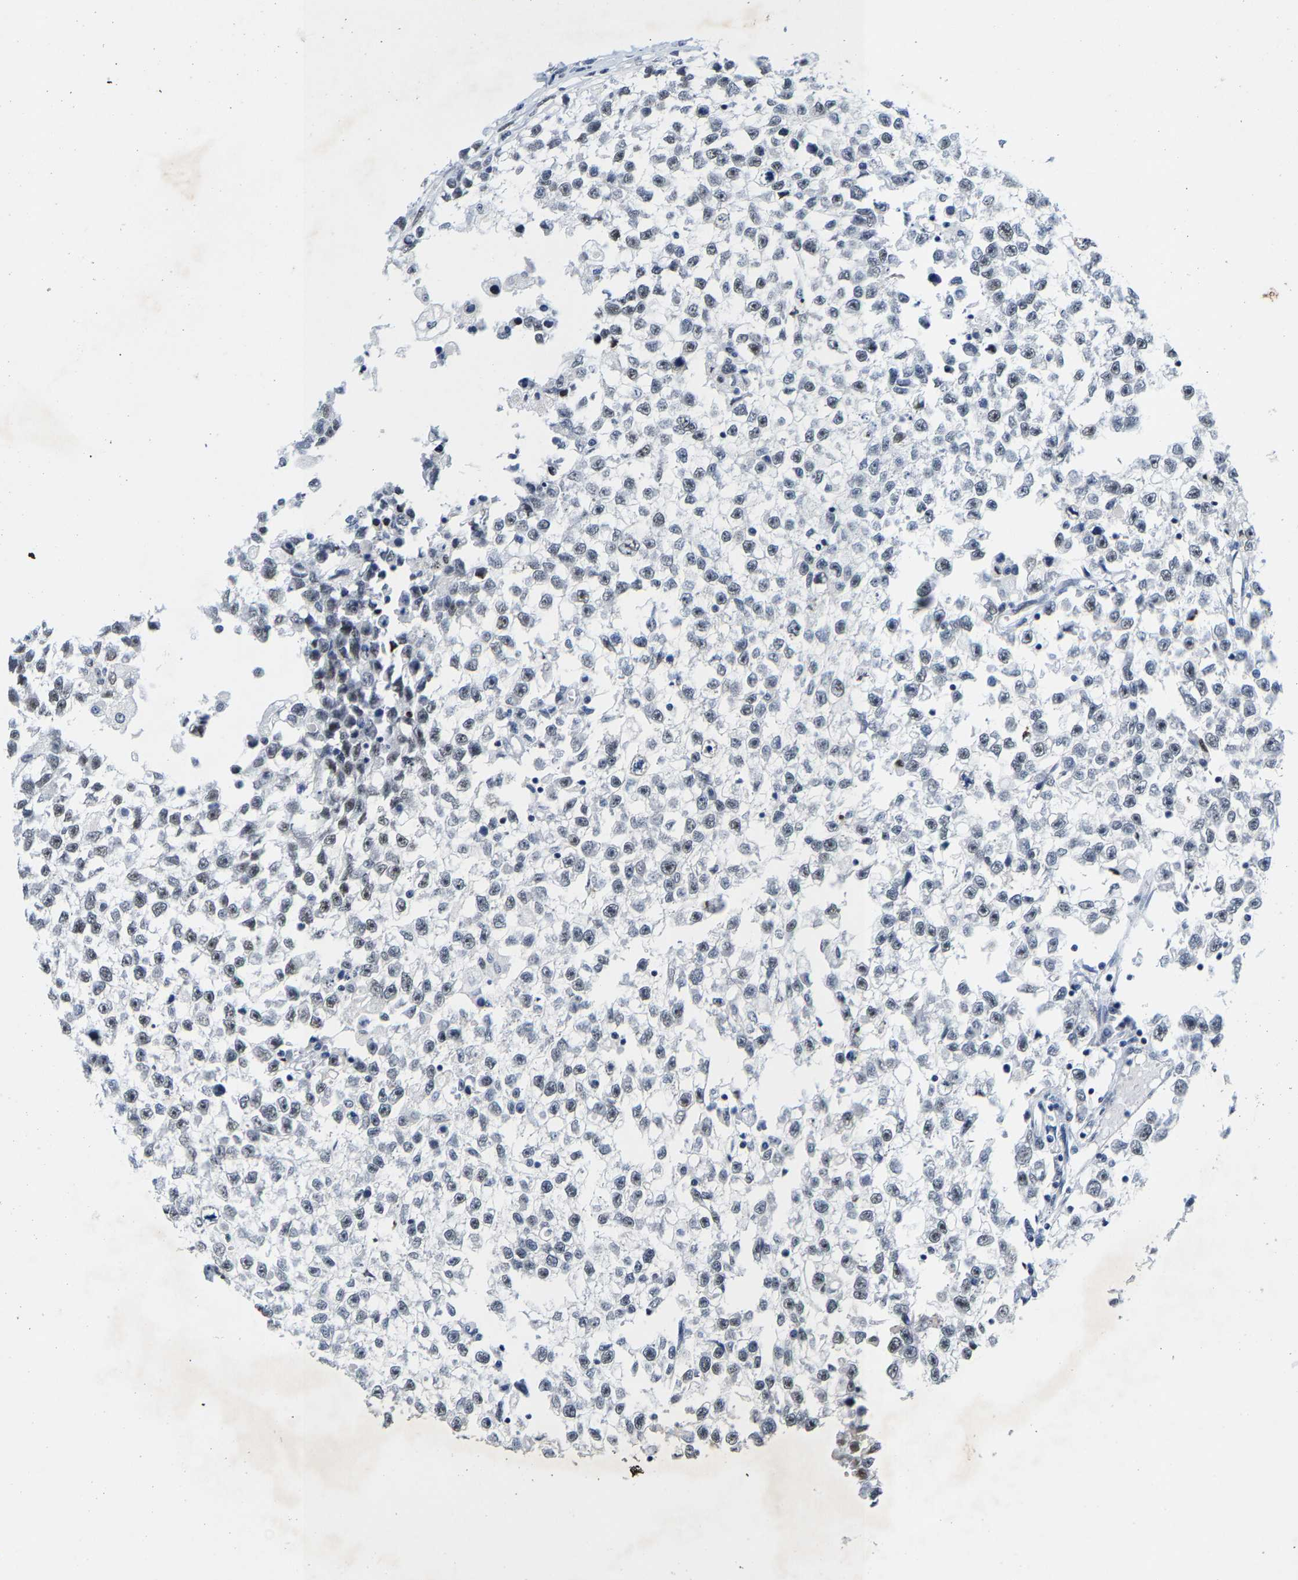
{"staining": {"intensity": "weak", "quantity": "<25%", "location": "nuclear"}, "tissue": "testis cancer", "cell_type": "Tumor cells", "image_type": "cancer", "snomed": [{"axis": "morphology", "description": "Seminoma, NOS"}, {"axis": "morphology", "description": "Carcinoma, Embryonal, NOS"}, {"axis": "topography", "description": "Testis"}], "caption": "DAB immunohistochemical staining of testis embryonal carcinoma exhibits no significant positivity in tumor cells.", "gene": "SETD1B", "patient": {"sex": "male", "age": 51}}